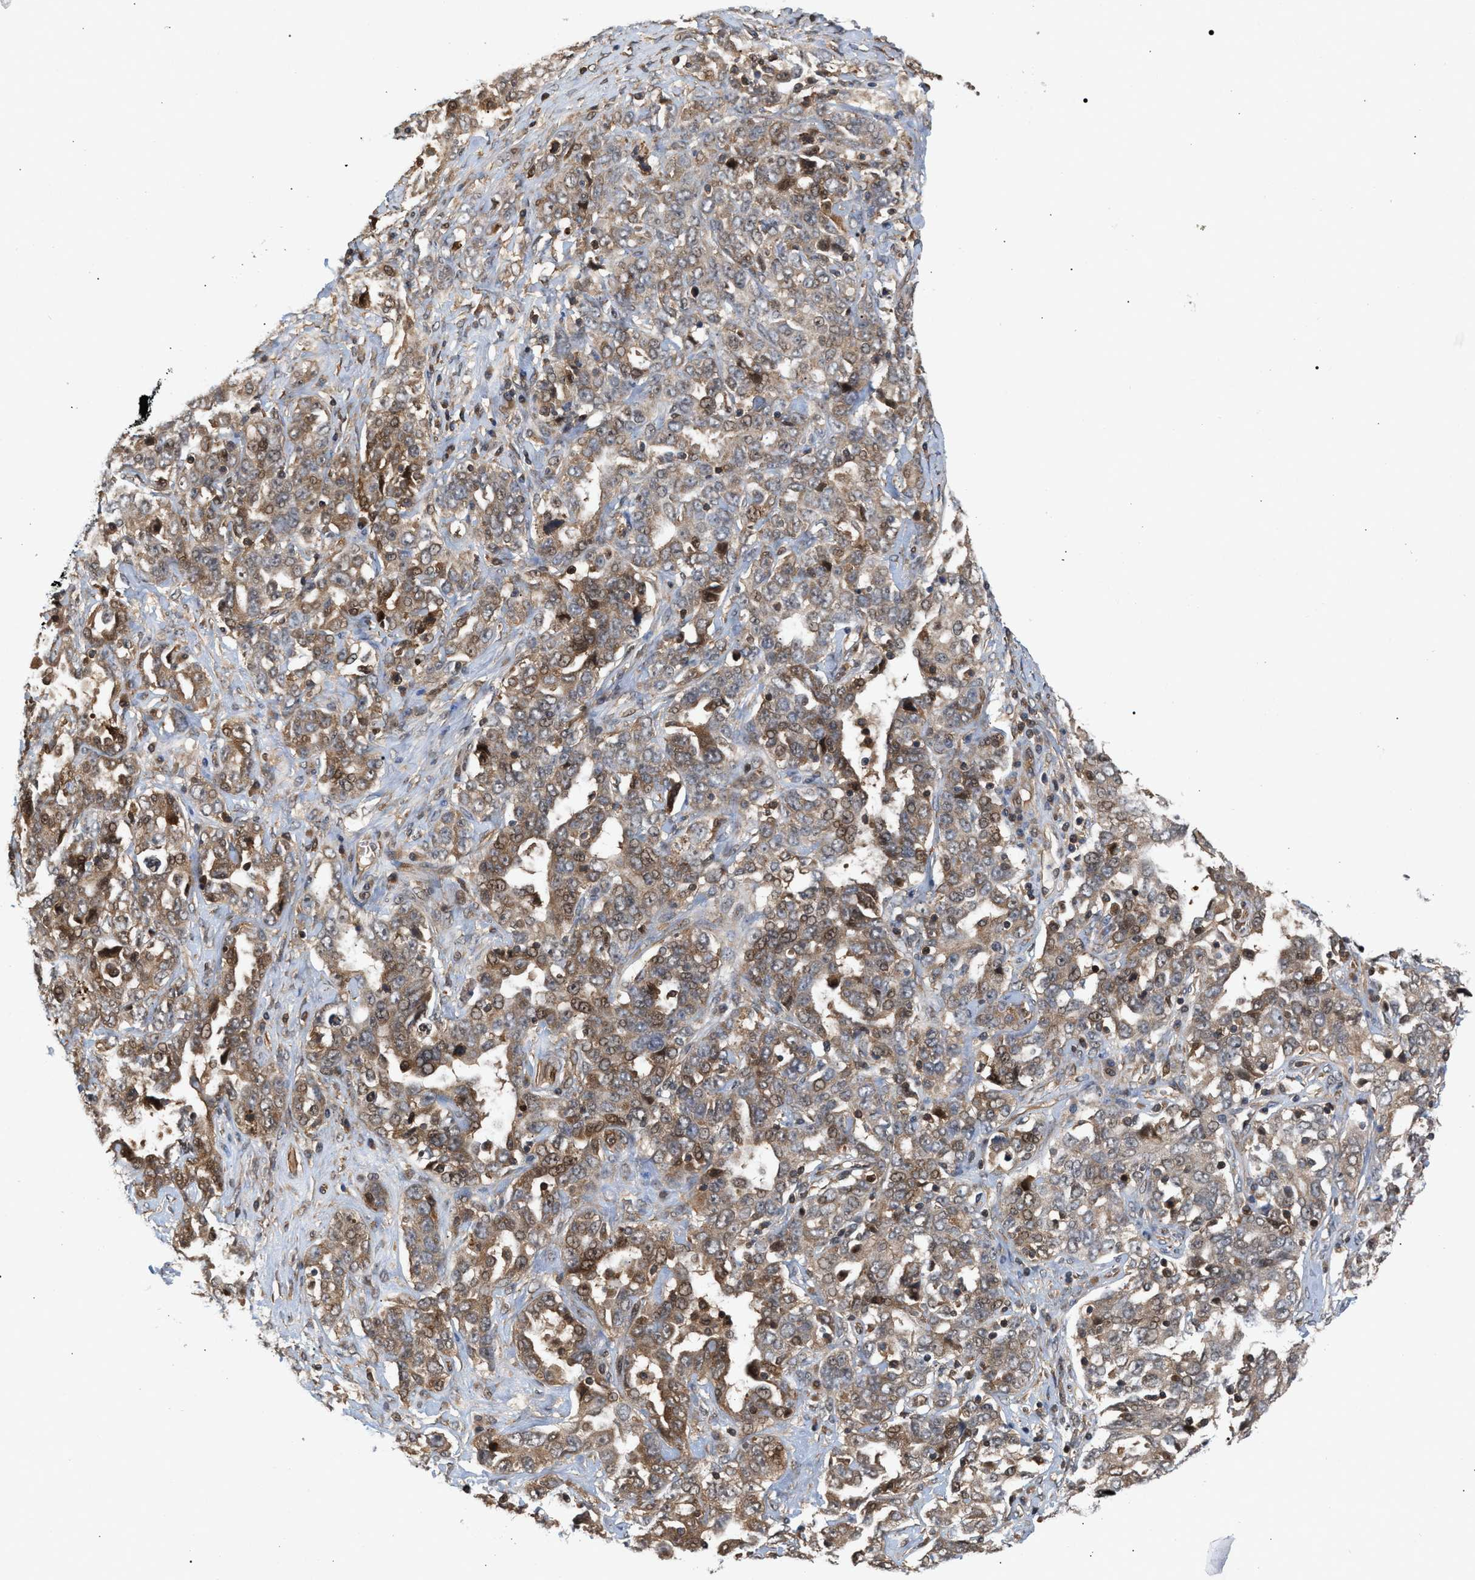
{"staining": {"intensity": "moderate", "quantity": ">75%", "location": "cytoplasmic/membranous,nuclear"}, "tissue": "ovarian cancer", "cell_type": "Tumor cells", "image_type": "cancer", "snomed": [{"axis": "morphology", "description": "Carcinoma, endometroid"}, {"axis": "topography", "description": "Ovary"}], "caption": "Moderate cytoplasmic/membranous and nuclear positivity for a protein is appreciated in about >75% of tumor cells of ovarian cancer (endometroid carcinoma) using immunohistochemistry (IHC).", "gene": "GLOD4", "patient": {"sex": "female", "age": 62}}